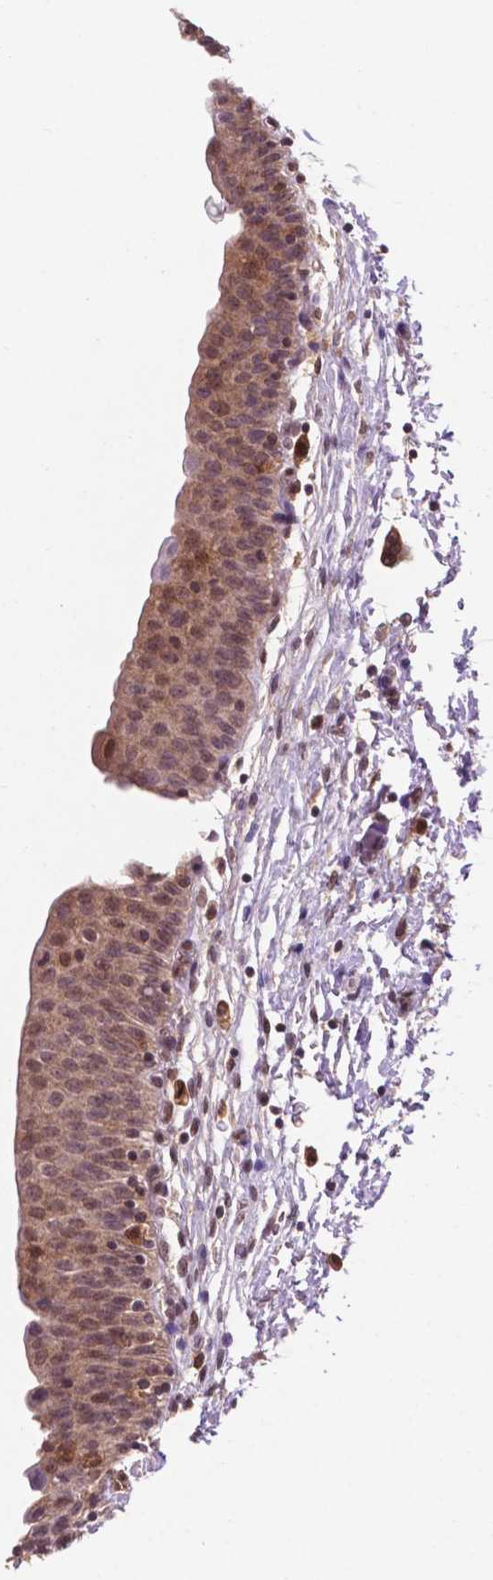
{"staining": {"intensity": "moderate", "quantity": ">75%", "location": "cytoplasmic/membranous,nuclear"}, "tissue": "urinary bladder", "cell_type": "Urothelial cells", "image_type": "normal", "snomed": [{"axis": "morphology", "description": "Normal tissue, NOS"}, {"axis": "topography", "description": "Urinary bladder"}], "caption": "Urinary bladder stained with immunohistochemistry displays moderate cytoplasmic/membranous,nuclear positivity in about >75% of urothelial cells.", "gene": "UBE2L6", "patient": {"sex": "male", "age": 56}}